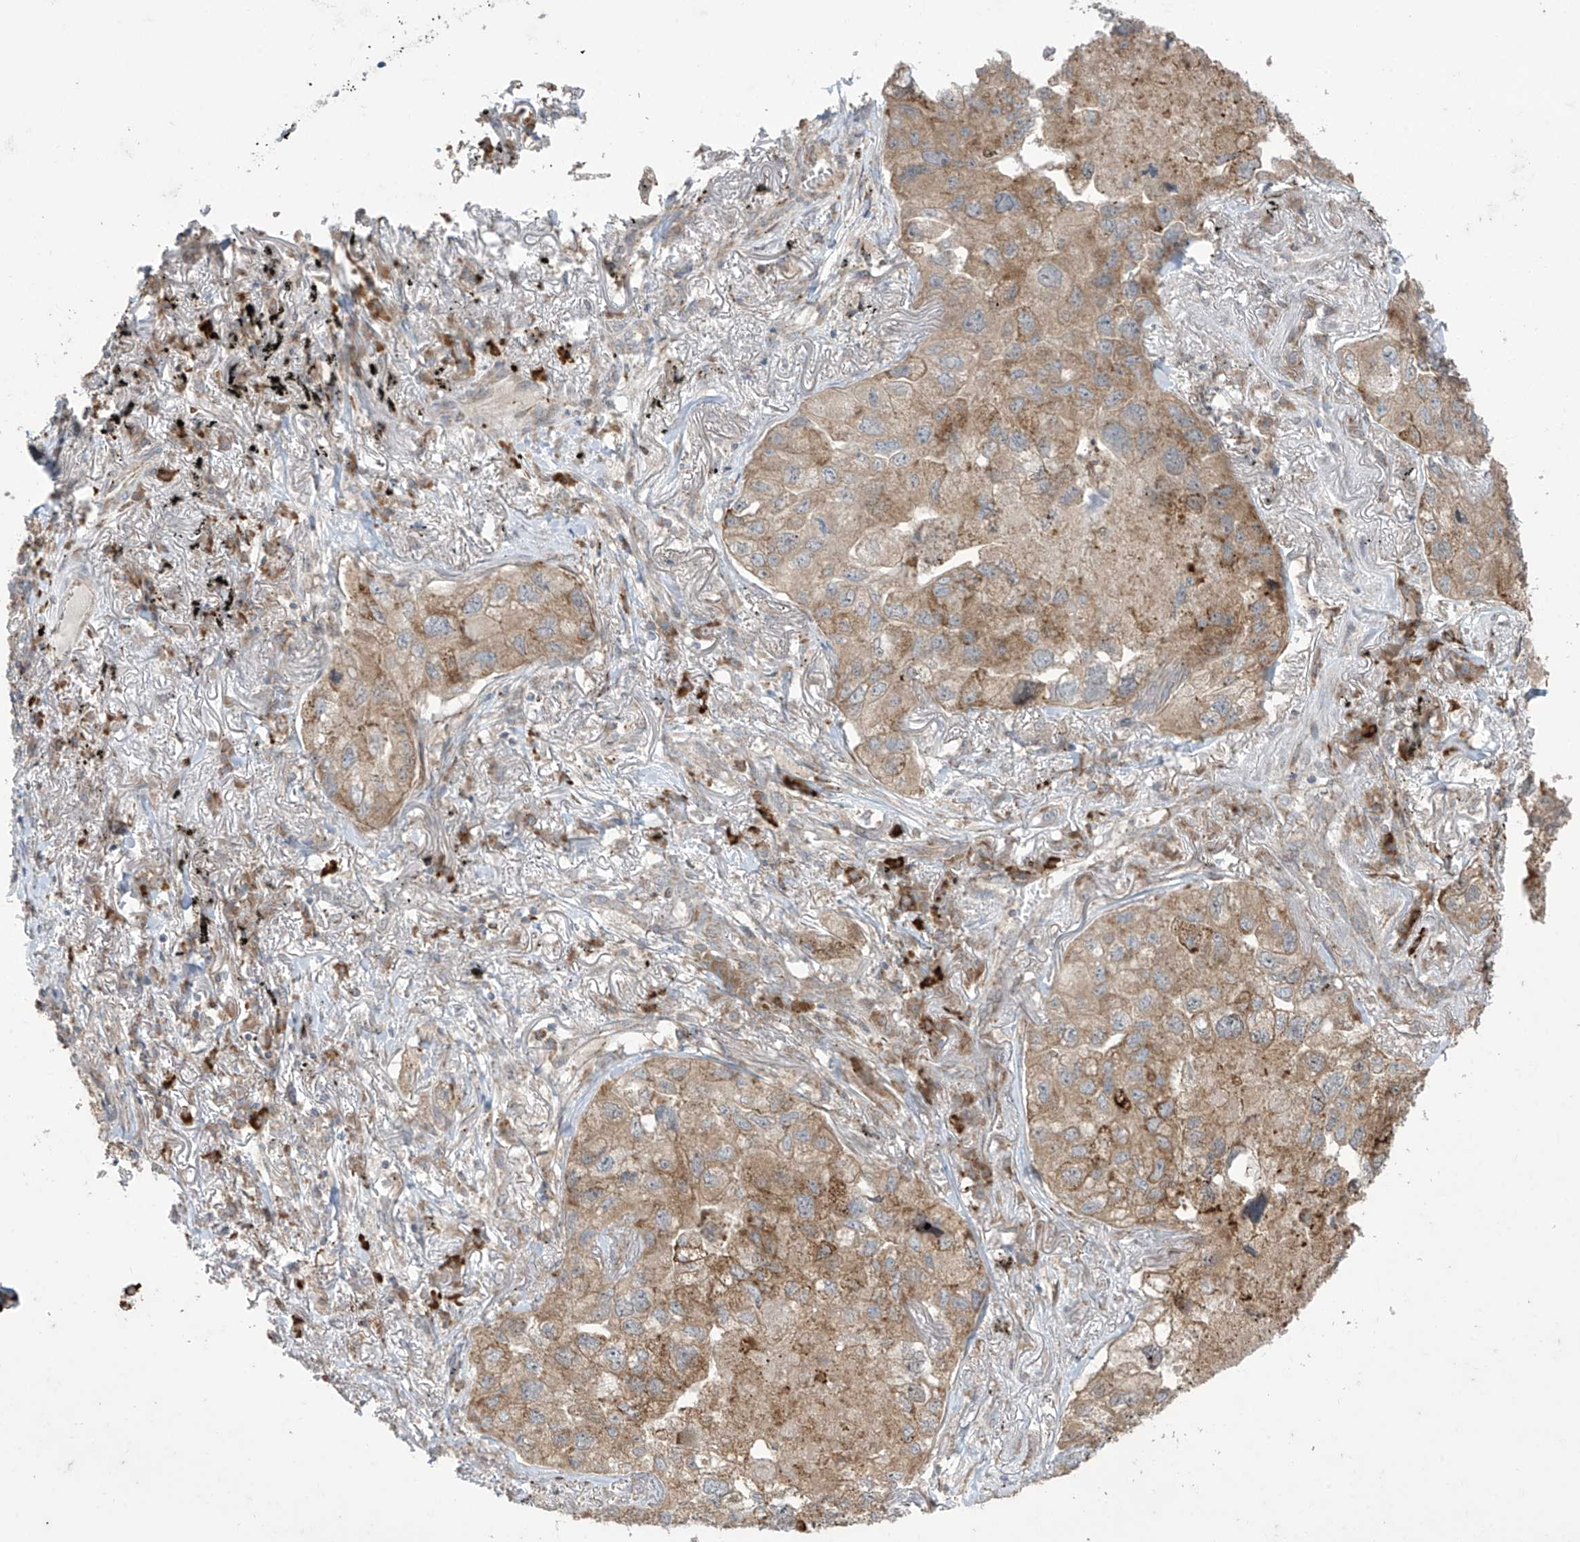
{"staining": {"intensity": "moderate", "quantity": ">75%", "location": "cytoplasmic/membranous"}, "tissue": "lung cancer", "cell_type": "Tumor cells", "image_type": "cancer", "snomed": [{"axis": "morphology", "description": "Adenocarcinoma, NOS"}, {"axis": "topography", "description": "Lung"}], "caption": "Lung cancer tissue exhibits moderate cytoplasmic/membranous expression in approximately >75% of tumor cells, visualized by immunohistochemistry.", "gene": "PPAT", "patient": {"sex": "male", "age": 65}}